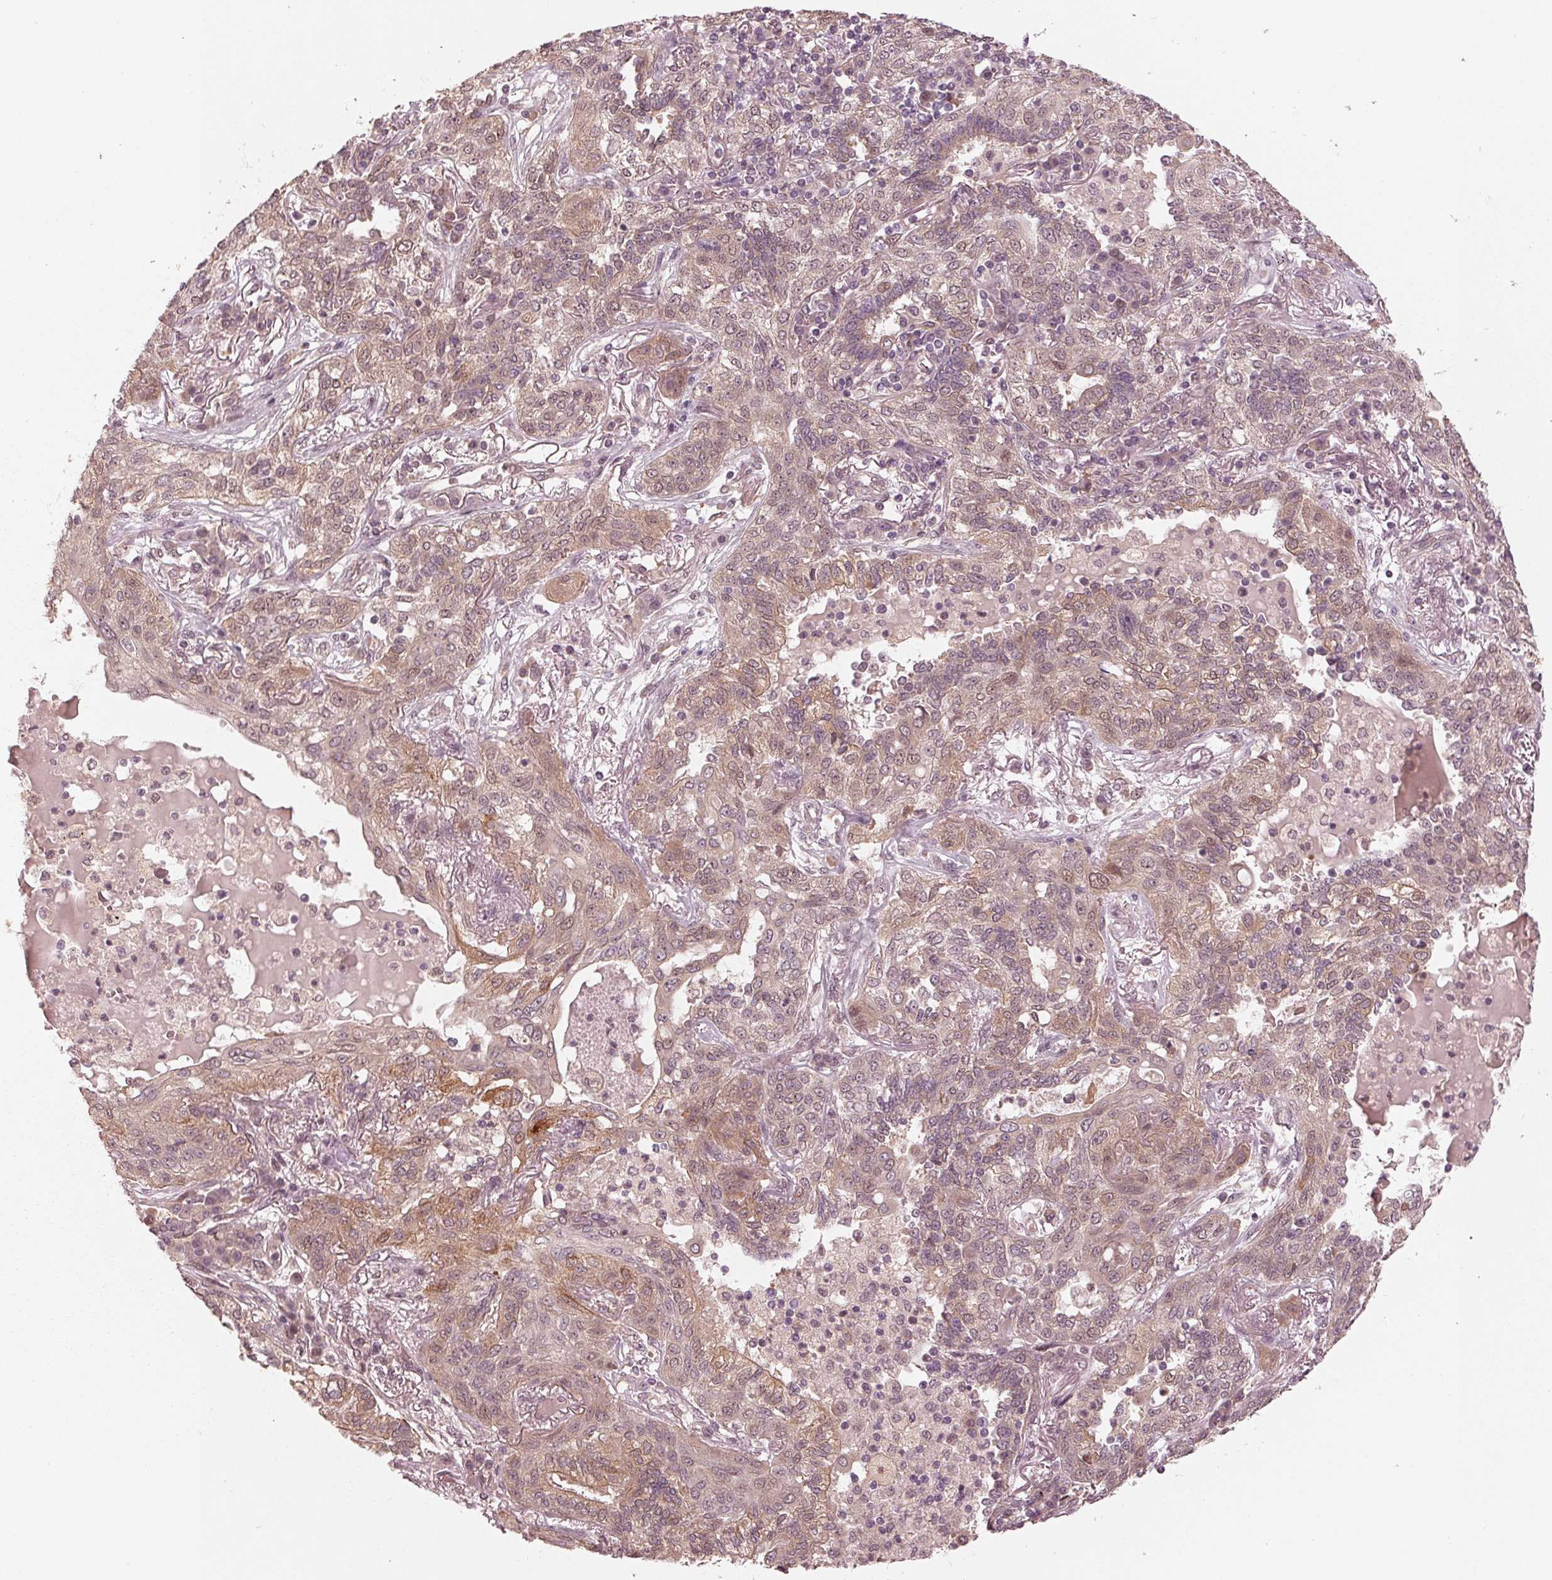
{"staining": {"intensity": "weak", "quantity": ">75%", "location": "cytoplasmic/membranous,nuclear"}, "tissue": "lung cancer", "cell_type": "Tumor cells", "image_type": "cancer", "snomed": [{"axis": "morphology", "description": "Squamous cell carcinoma, NOS"}, {"axis": "topography", "description": "Lung"}], "caption": "A low amount of weak cytoplasmic/membranous and nuclear expression is identified in about >75% of tumor cells in lung cancer tissue. Nuclei are stained in blue.", "gene": "ZNF471", "patient": {"sex": "female", "age": 70}}